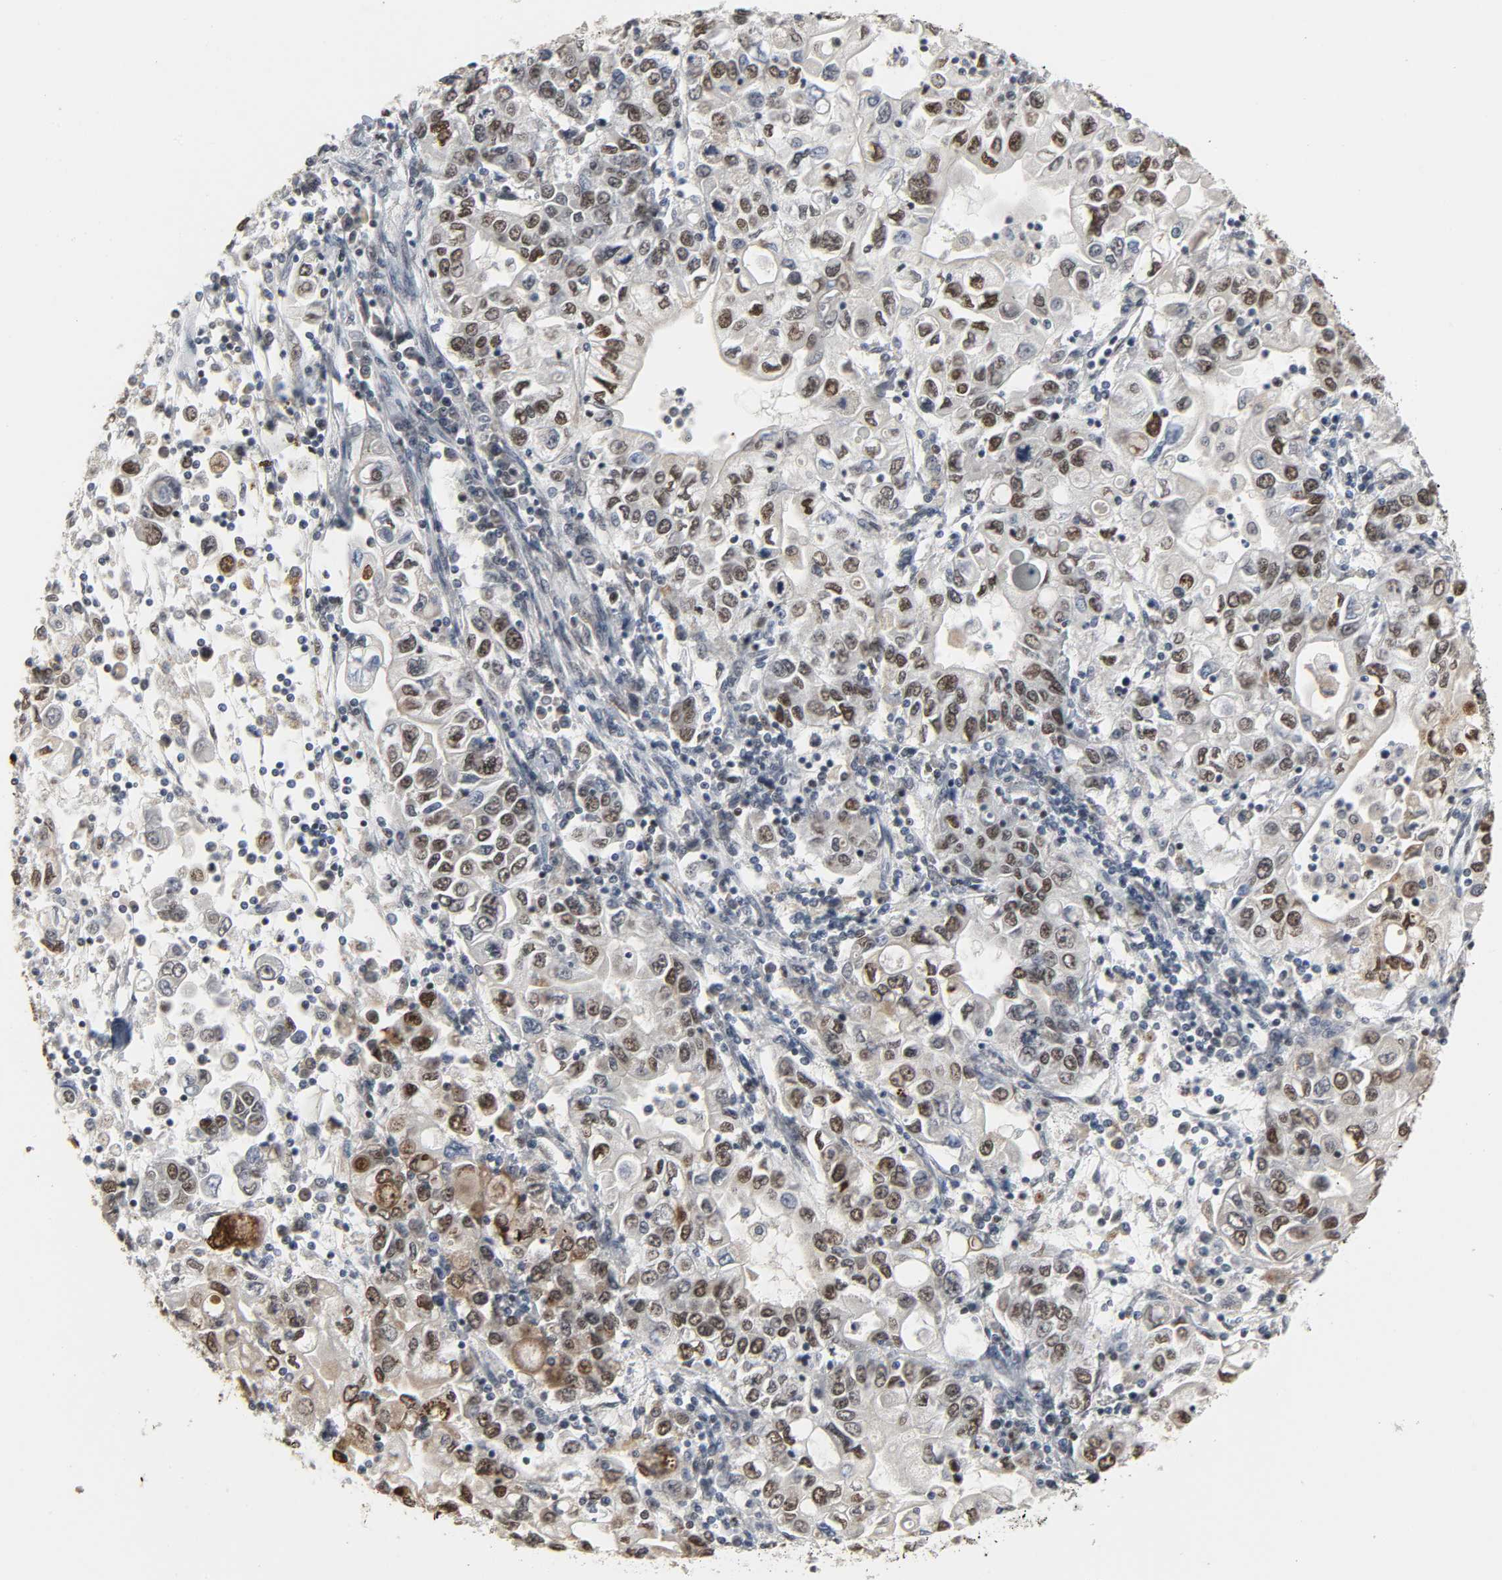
{"staining": {"intensity": "moderate", "quantity": ">75%", "location": "nuclear"}, "tissue": "stomach cancer", "cell_type": "Tumor cells", "image_type": "cancer", "snomed": [{"axis": "morphology", "description": "Adenocarcinoma, NOS"}, {"axis": "topography", "description": "Stomach, lower"}], "caption": "Human adenocarcinoma (stomach) stained with a brown dye displays moderate nuclear positive staining in approximately >75% of tumor cells.", "gene": "DAZAP1", "patient": {"sex": "female", "age": 72}}